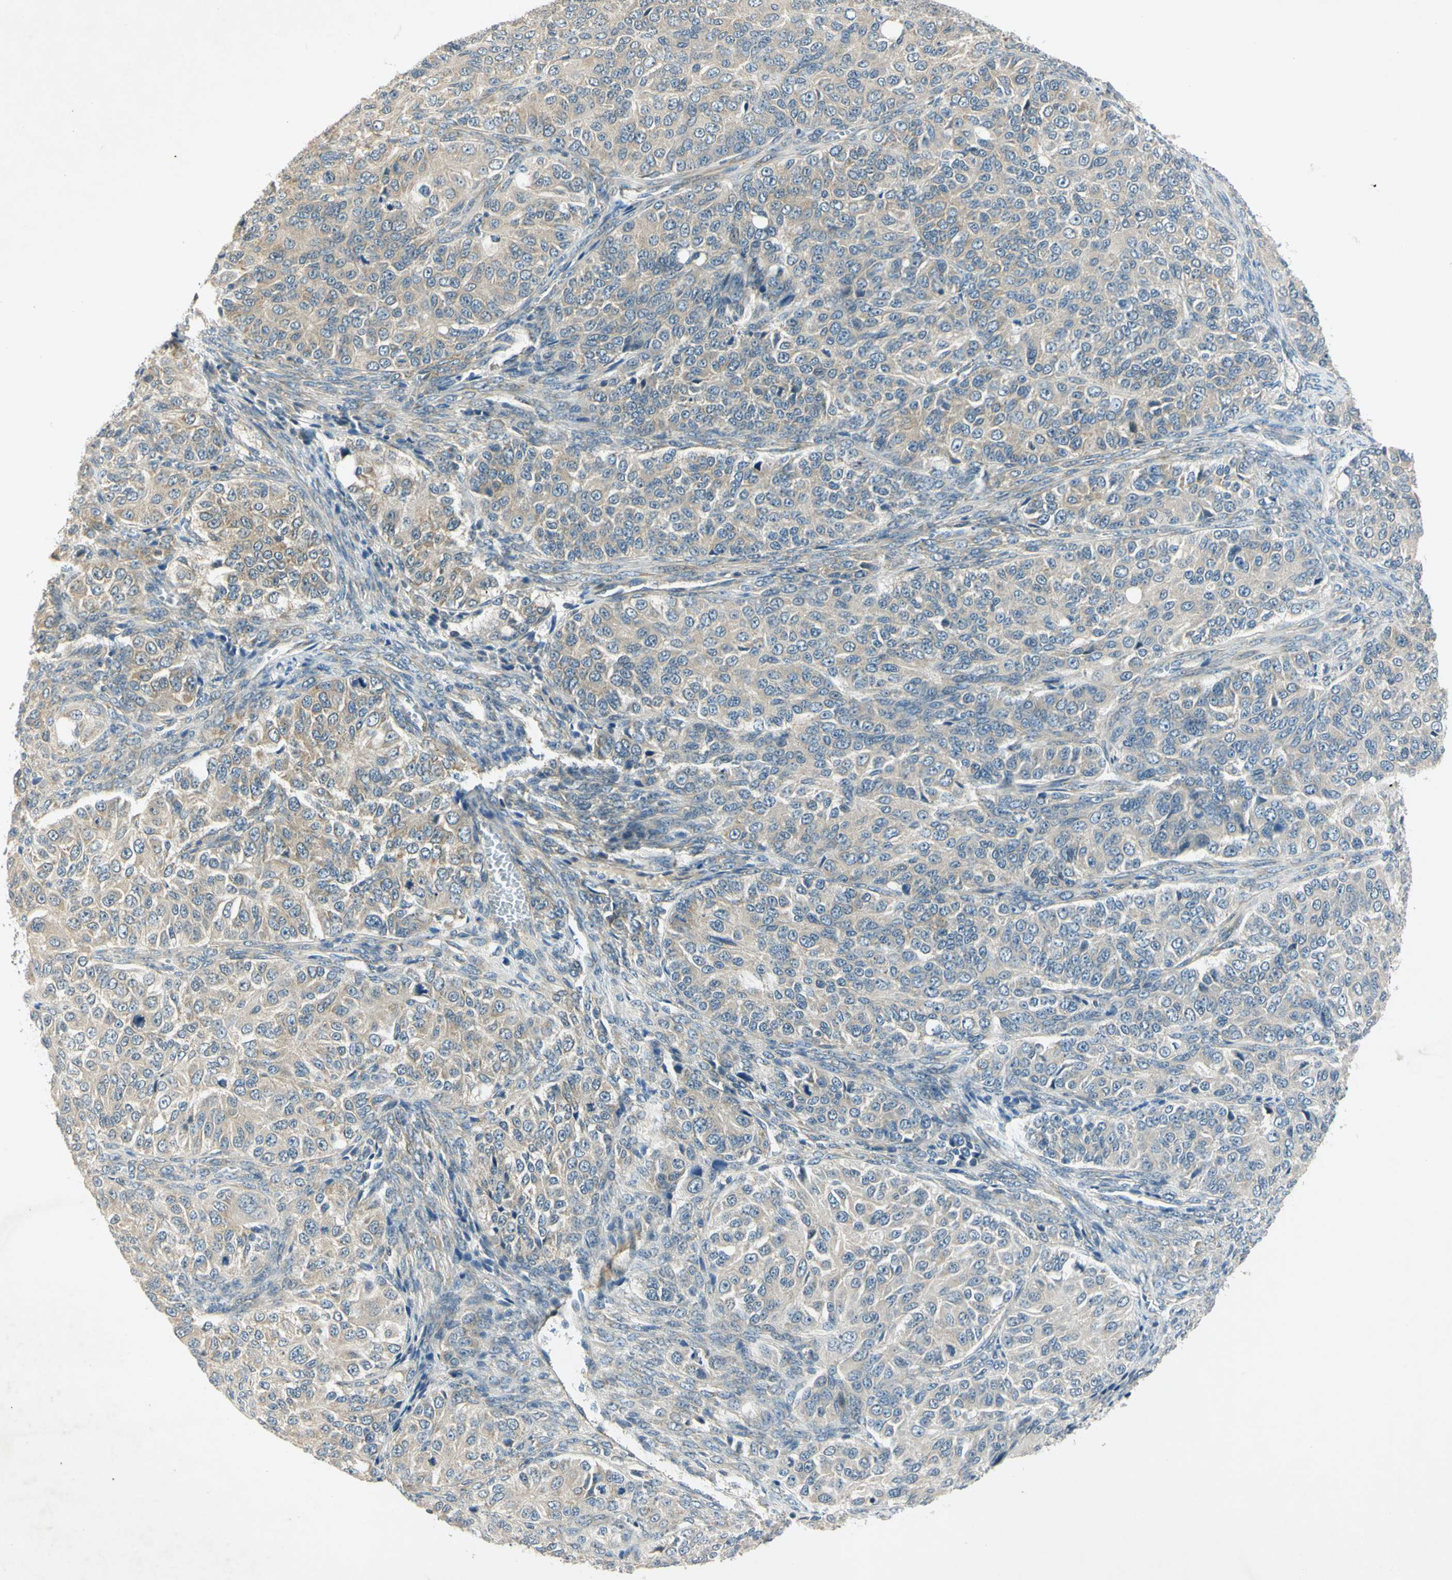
{"staining": {"intensity": "weak", "quantity": ">75%", "location": "cytoplasmic/membranous"}, "tissue": "ovarian cancer", "cell_type": "Tumor cells", "image_type": "cancer", "snomed": [{"axis": "morphology", "description": "Carcinoma, endometroid"}, {"axis": "topography", "description": "Ovary"}], "caption": "Endometroid carcinoma (ovarian) stained with a protein marker reveals weak staining in tumor cells.", "gene": "RPS6KB2", "patient": {"sex": "female", "age": 51}}